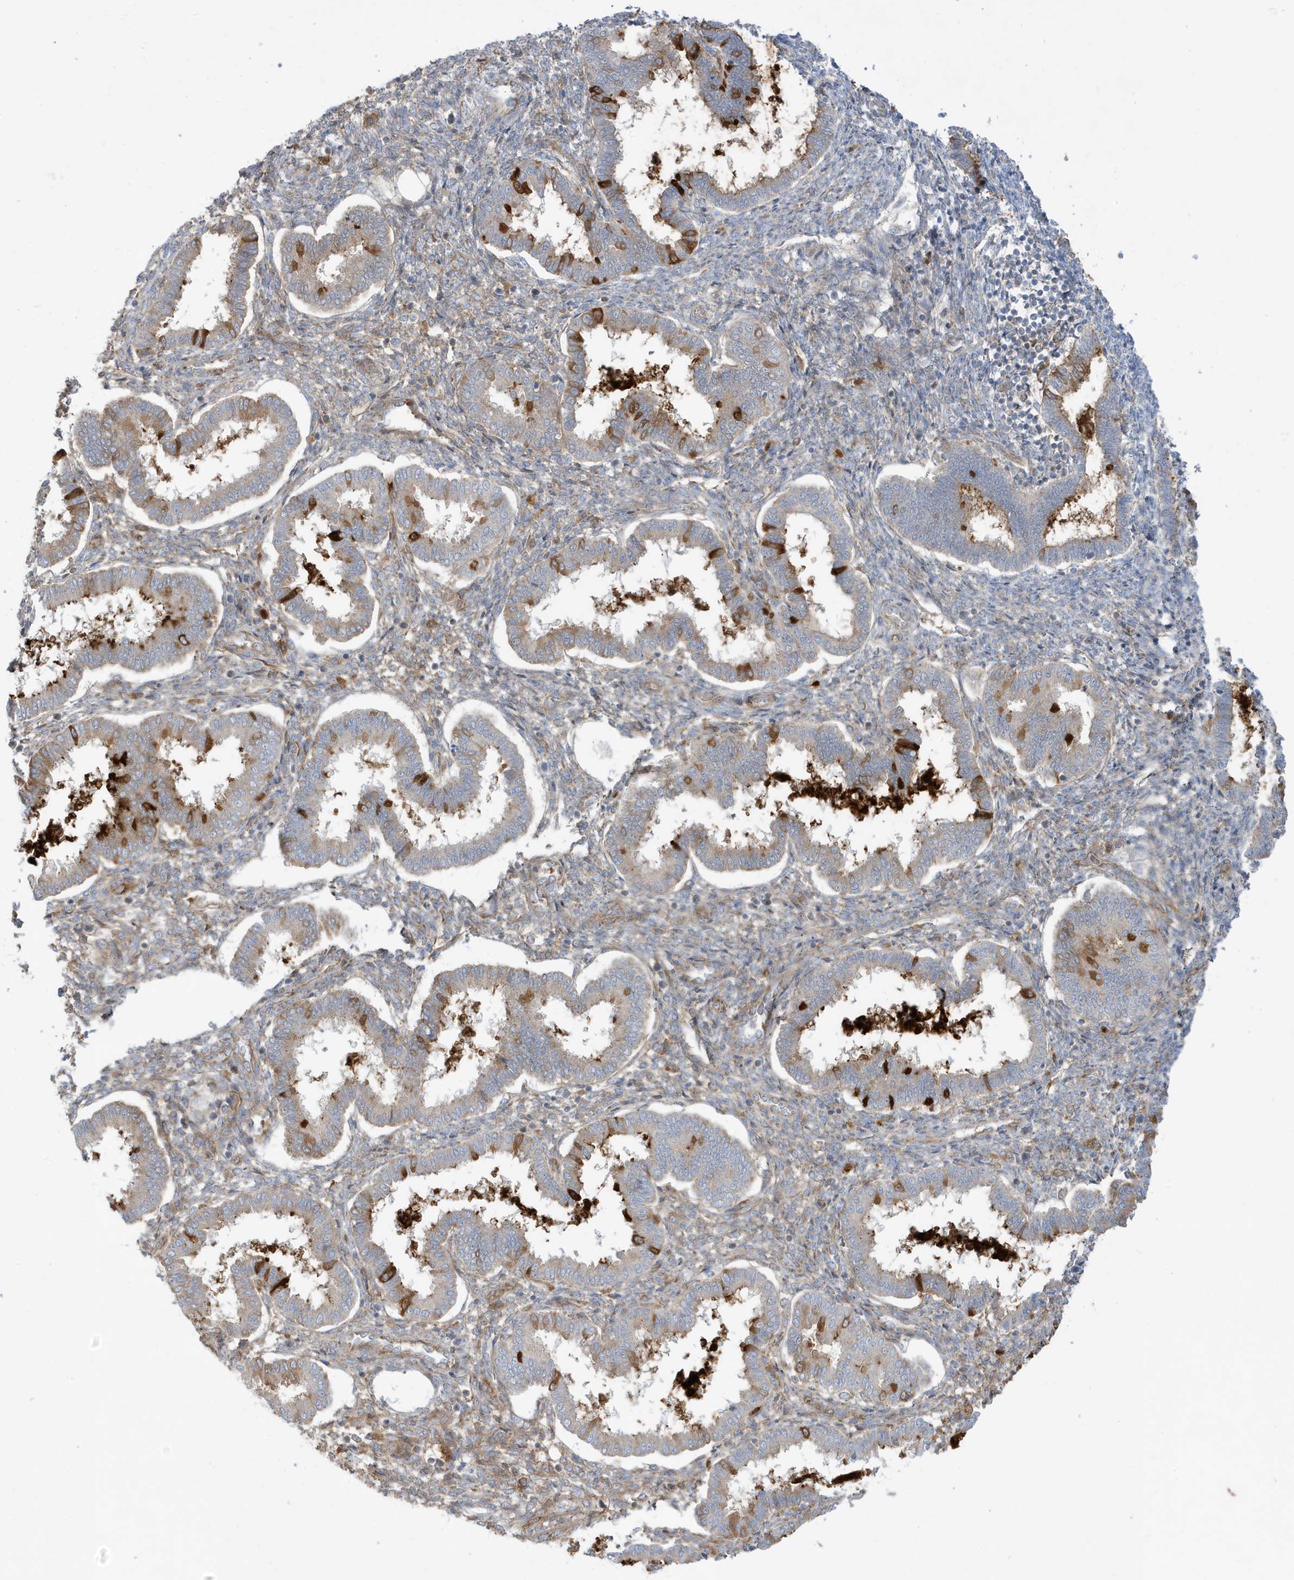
{"staining": {"intensity": "moderate", "quantity": "<25%", "location": "cytoplasmic/membranous"}, "tissue": "endometrium", "cell_type": "Cells in endometrial stroma", "image_type": "normal", "snomed": [{"axis": "morphology", "description": "Normal tissue, NOS"}, {"axis": "topography", "description": "Endometrium"}], "caption": "Moderate cytoplasmic/membranous staining for a protein is seen in about <25% of cells in endometrial stroma of unremarkable endometrium using immunohistochemistry (IHC).", "gene": "IFT57", "patient": {"sex": "female", "age": 24}}